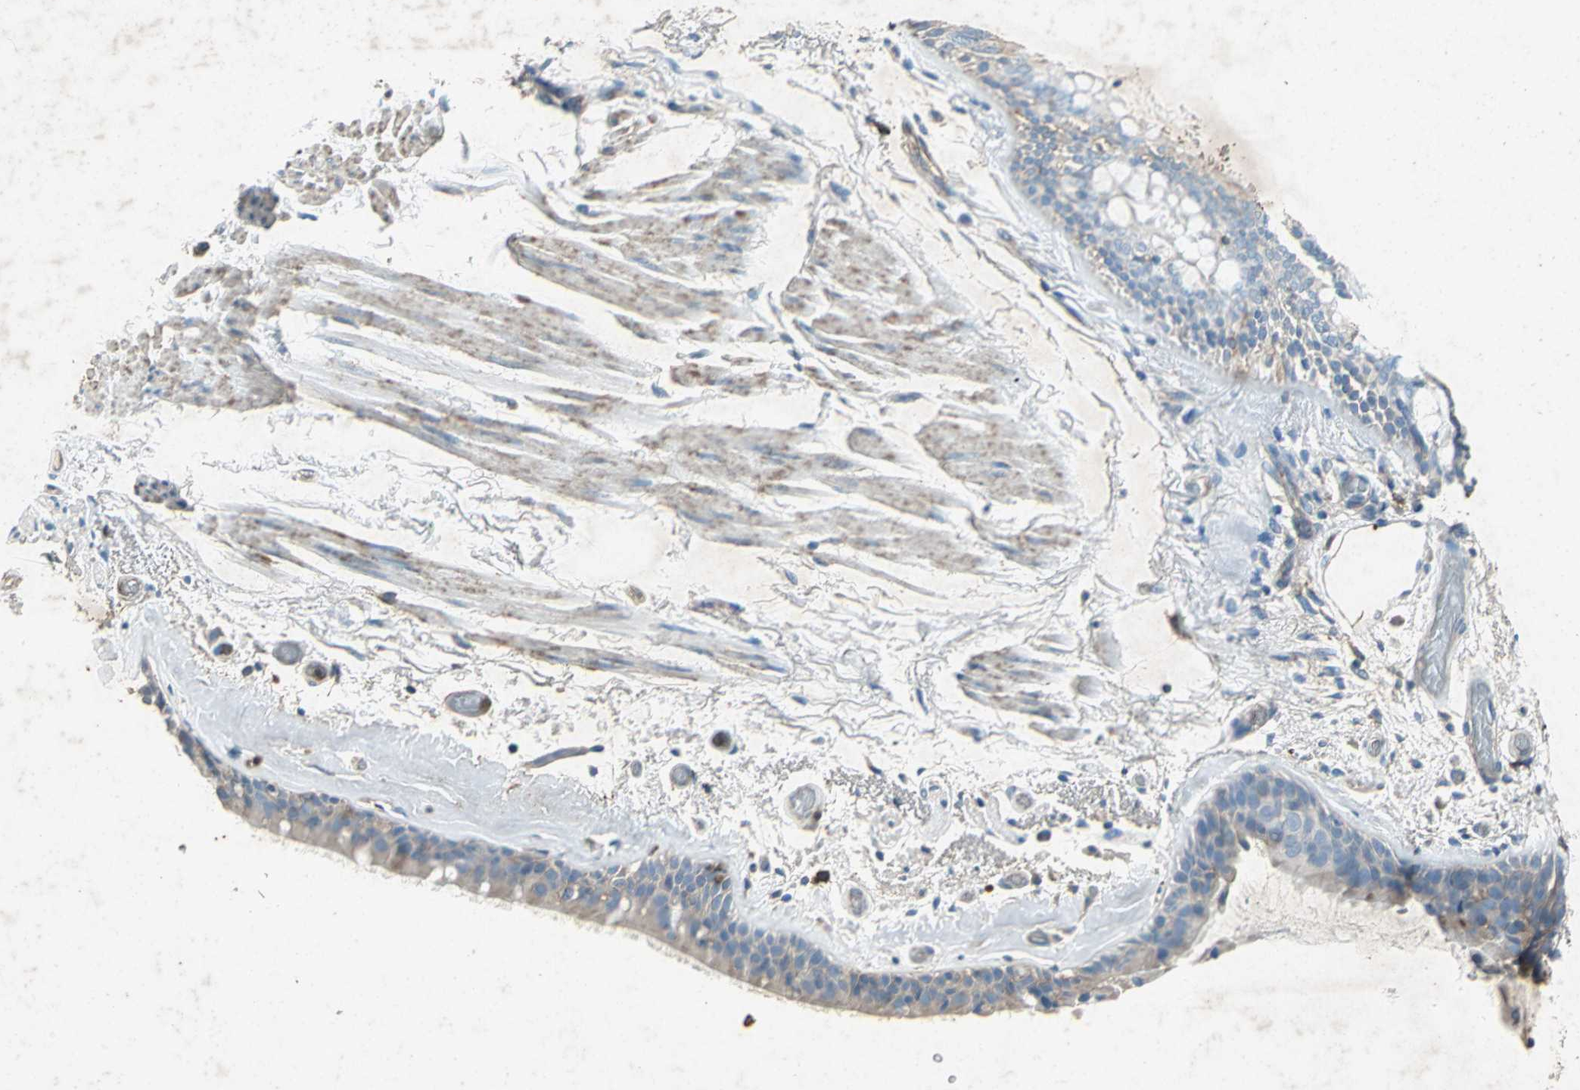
{"staining": {"intensity": "weak", "quantity": ">75%", "location": "cytoplasmic/membranous"}, "tissue": "bronchus", "cell_type": "Respiratory epithelial cells", "image_type": "normal", "snomed": [{"axis": "morphology", "description": "Normal tissue, NOS"}, {"axis": "morphology", "description": "Adenocarcinoma, NOS"}, {"axis": "topography", "description": "Bronchus"}, {"axis": "topography", "description": "Lung"}], "caption": "Immunohistochemical staining of benign human bronchus reveals low levels of weak cytoplasmic/membranous positivity in about >75% of respiratory epithelial cells. Using DAB (3,3'-diaminobenzidine) (brown) and hematoxylin (blue) stains, captured at high magnification using brightfield microscopy.", "gene": "CCR6", "patient": {"sex": "female", "age": 54}}